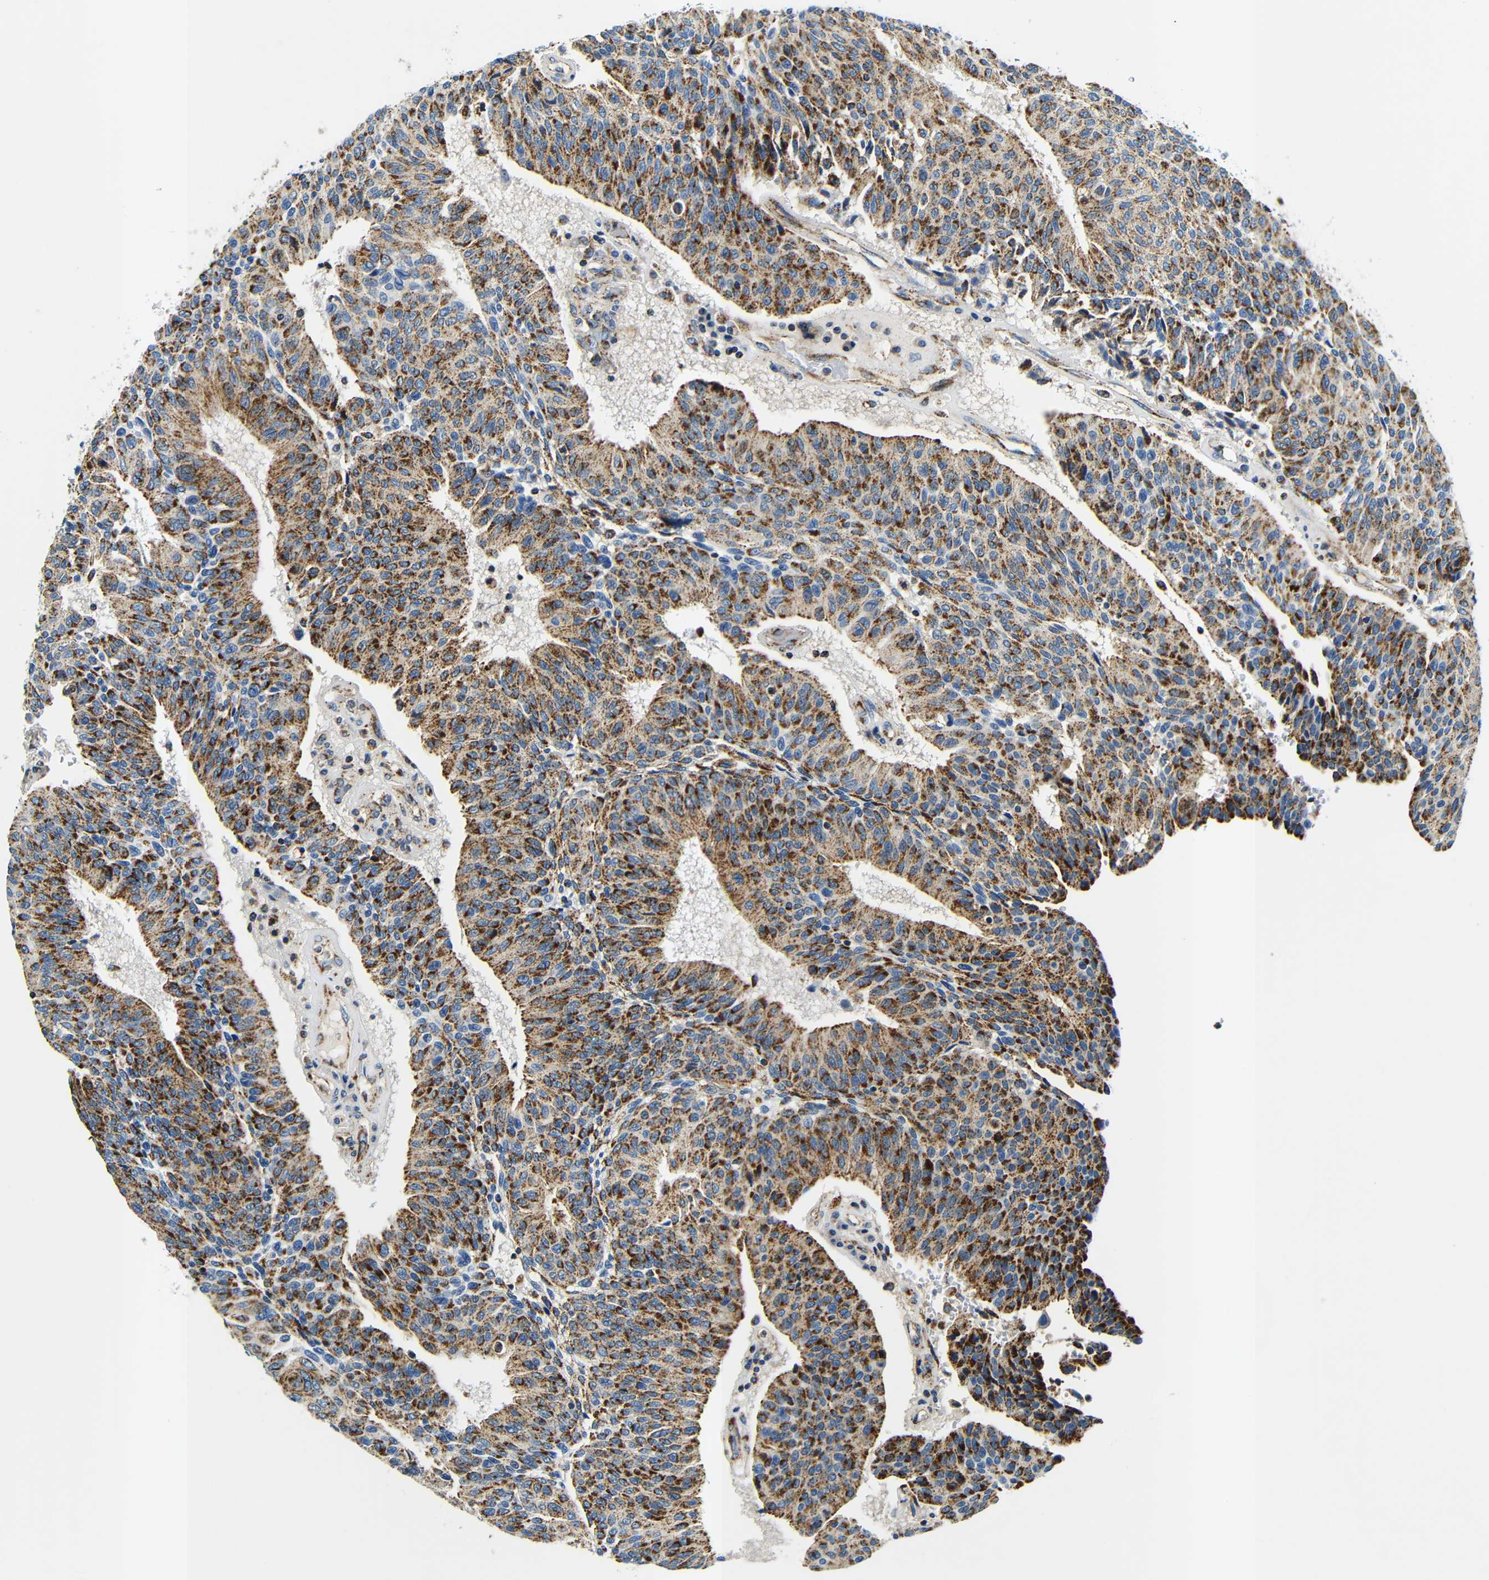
{"staining": {"intensity": "strong", "quantity": ">75%", "location": "cytoplasmic/membranous"}, "tissue": "urothelial cancer", "cell_type": "Tumor cells", "image_type": "cancer", "snomed": [{"axis": "morphology", "description": "Urothelial carcinoma, High grade"}, {"axis": "topography", "description": "Urinary bladder"}], "caption": "DAB immunohistochemical staining of human urothelial cancer reveals strong cytoplasmic/membranous protein expression in approximately >75% of tumor cells.", "gene": "GALNT18", "patient": {"sex": "male", "age": 66}}